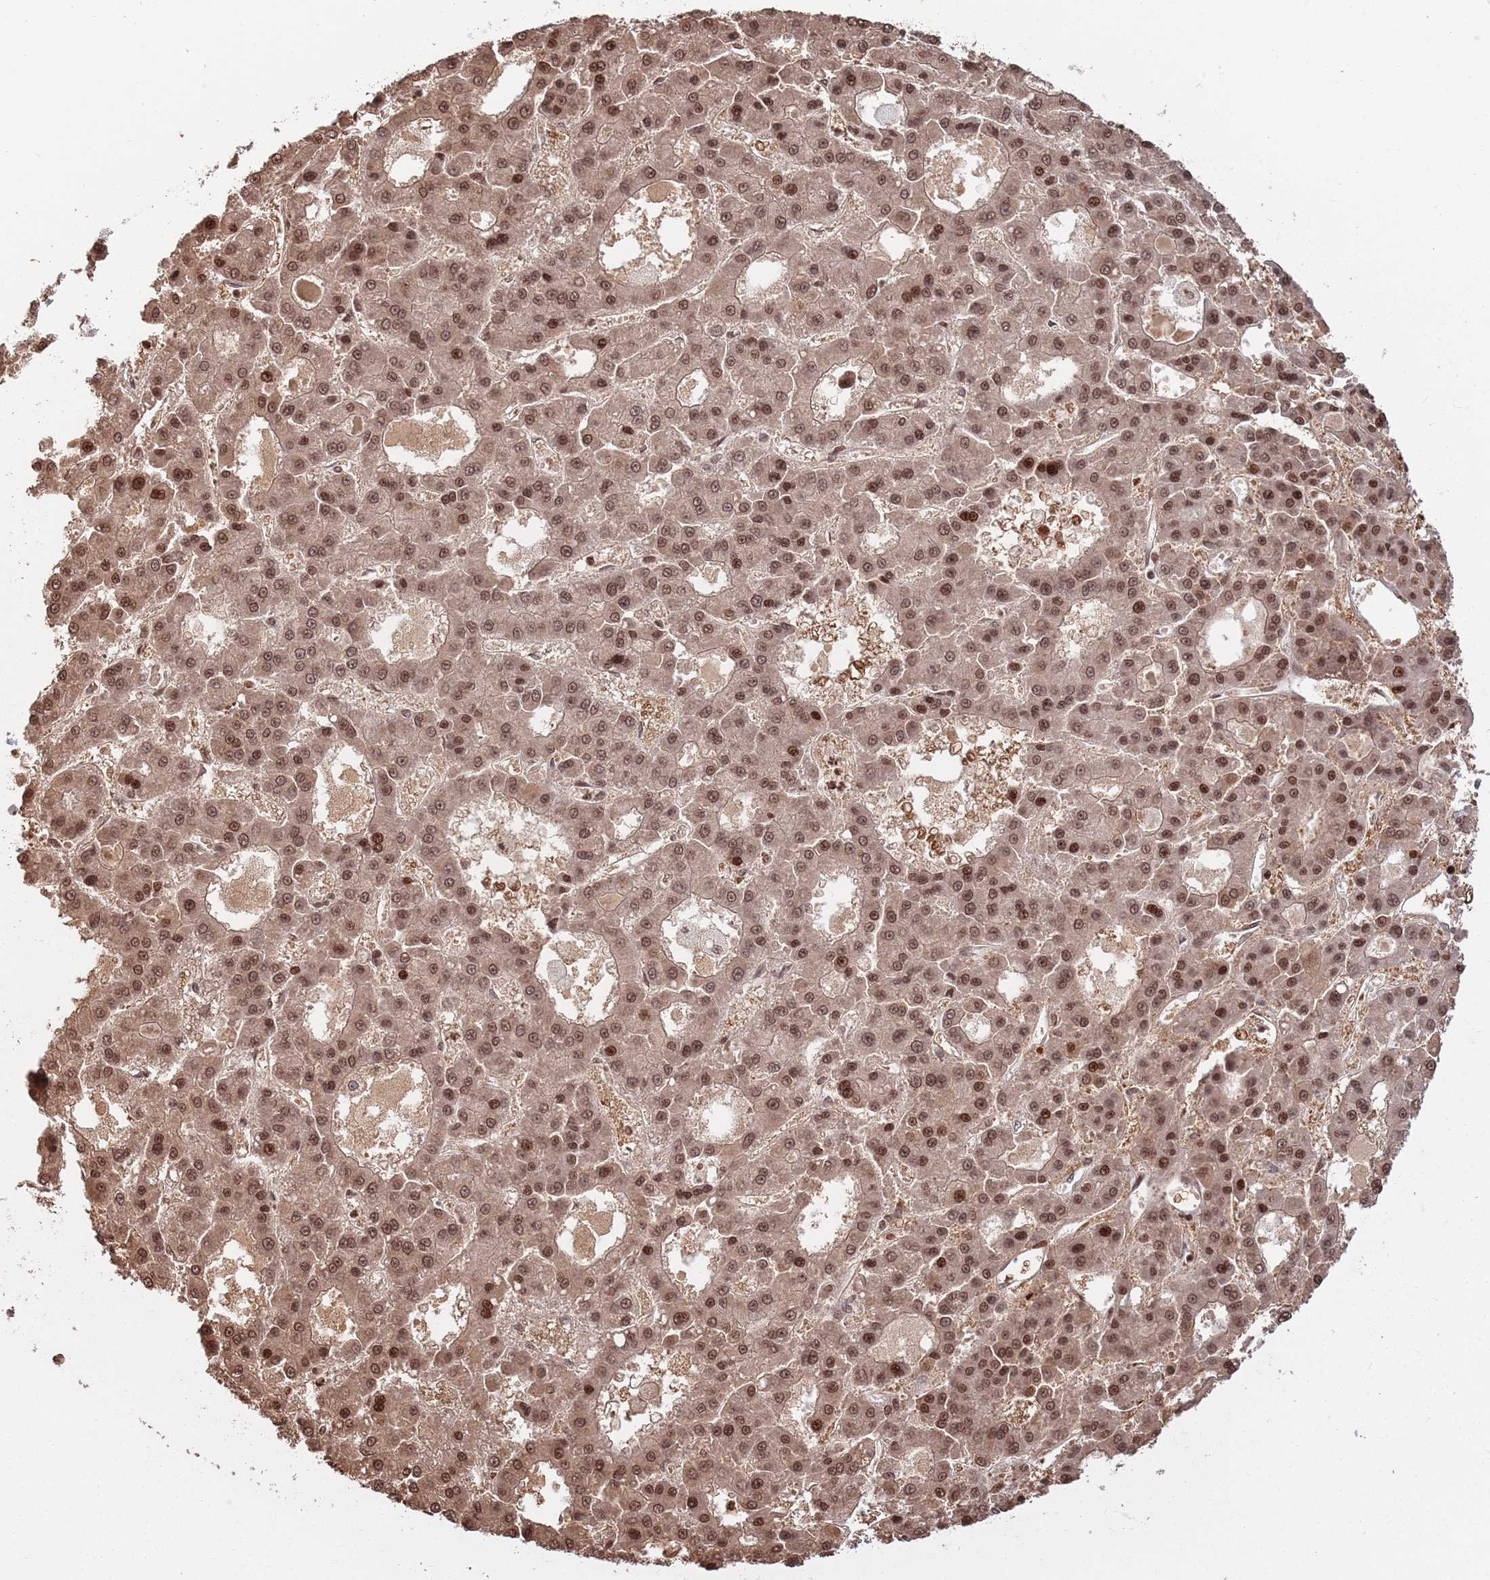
{"staining": {"intensity": "moderate", "quantity": ">75%", "location": "cytoplasmic/membranous,nuclear"}, "tissue": "liver cancer", "cell_type": "Tumor cells", "image_type": "cancer", "snomed": [{"axis": "morphology", "description": "Carcinoma, Hepatocellular, NOS"}, {"axis": "topography", "description": "Liver"}], "caption": "Protein expression by immunohistochemistry (IHC) demonstrates moderate cytoplasmic/membranous and nuclear staining in approximately >75% of tumor cells in liver hepatocellular carcinoma.", "gene": "SH3RF3", "patient": {"sex": "male", "age": 70}}